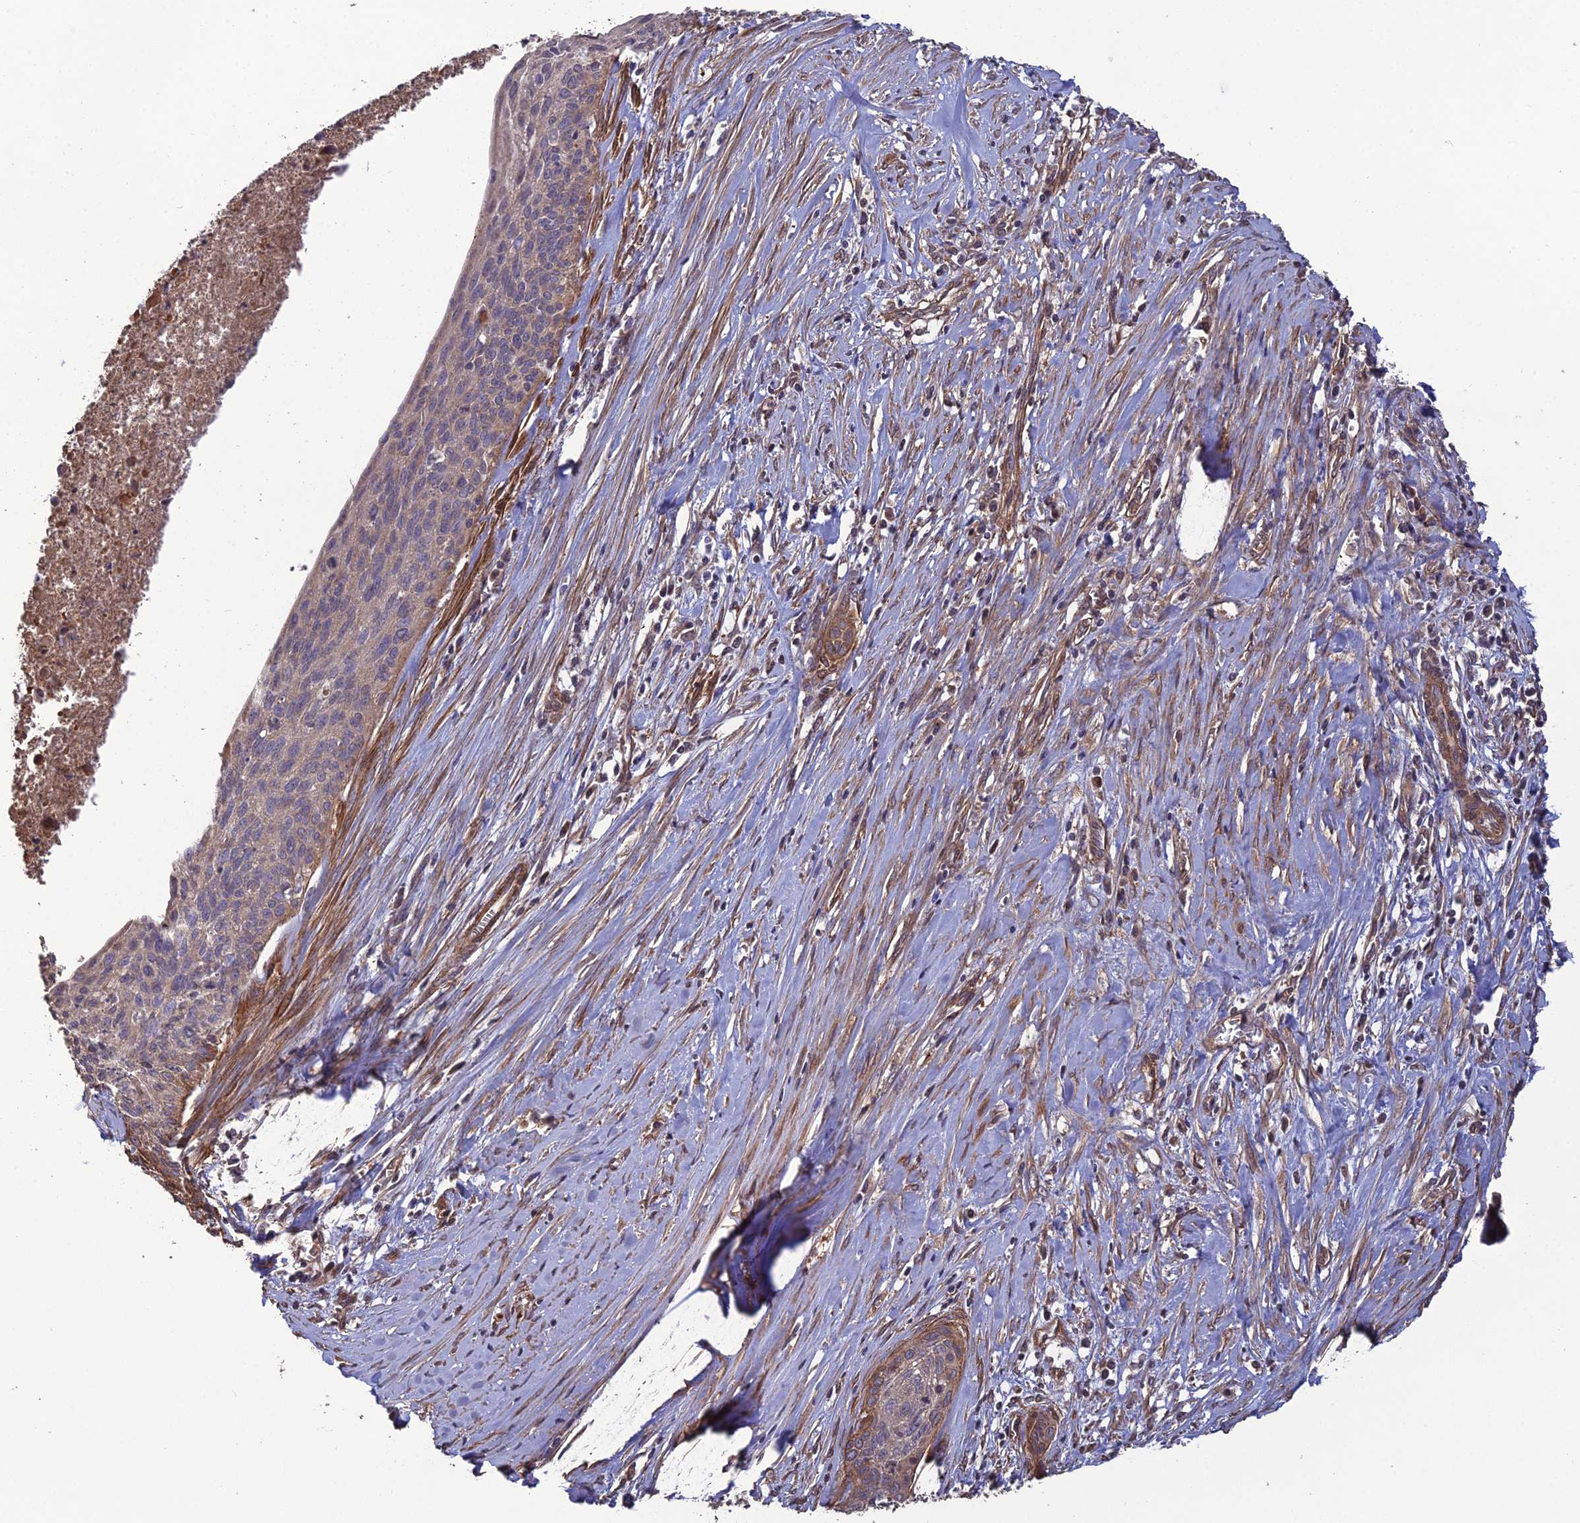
{"staining": {"intensity": "weak", "quantity": "<25%", "location": "cytoplasmic/membranous"}, "tissue": "cervical cancer", "cell_type": "Tumor cells", "image_type": "cancer", "snomed": [{"axis": "morphology", "description": "Squamous cell carcinoma, NOS"}, {"axis": "topography", "description": "Cervix"}], "caption": "Immunohistochemical staining of human squamous cell carcinoma (cervical) reveals no significant staining in tumor cells.", "gene": "ATP6V0A2", "patient": {"sex": "female", "age": 55}}